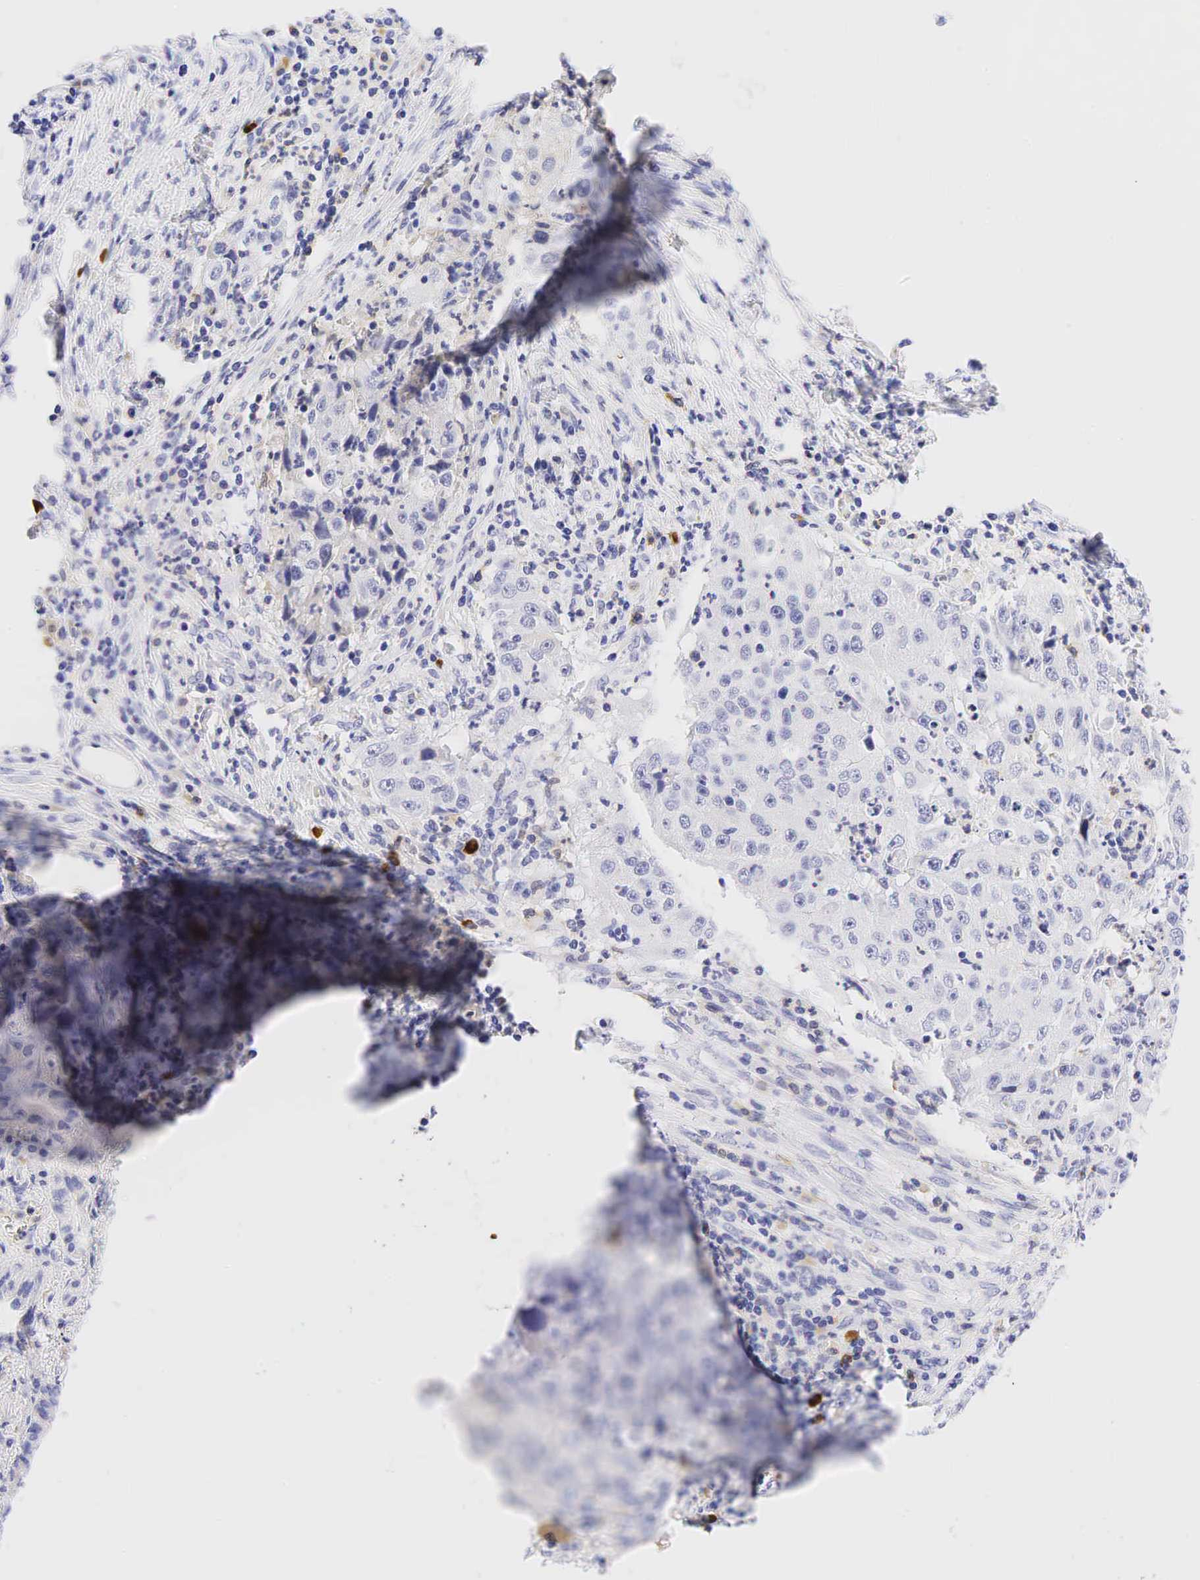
{"staining": {"intensity": "negative", "quantity": "none", "location": "none"}, "tissue": "lung cancer", "cell_type": "Tumor cells", "image_type": "cancer", "snomed": [{"axis": "morphology", "description": "Squamous cell carcinoma, NOS"}, {"axis": "topography", "description": "Lung"}], "caption": "There is no significant staining in tumor cells of lung cancer (squamous cell carcinoma).", "gene": "TNFRSF8", "patient": {"sex": "male", "age": 64}}